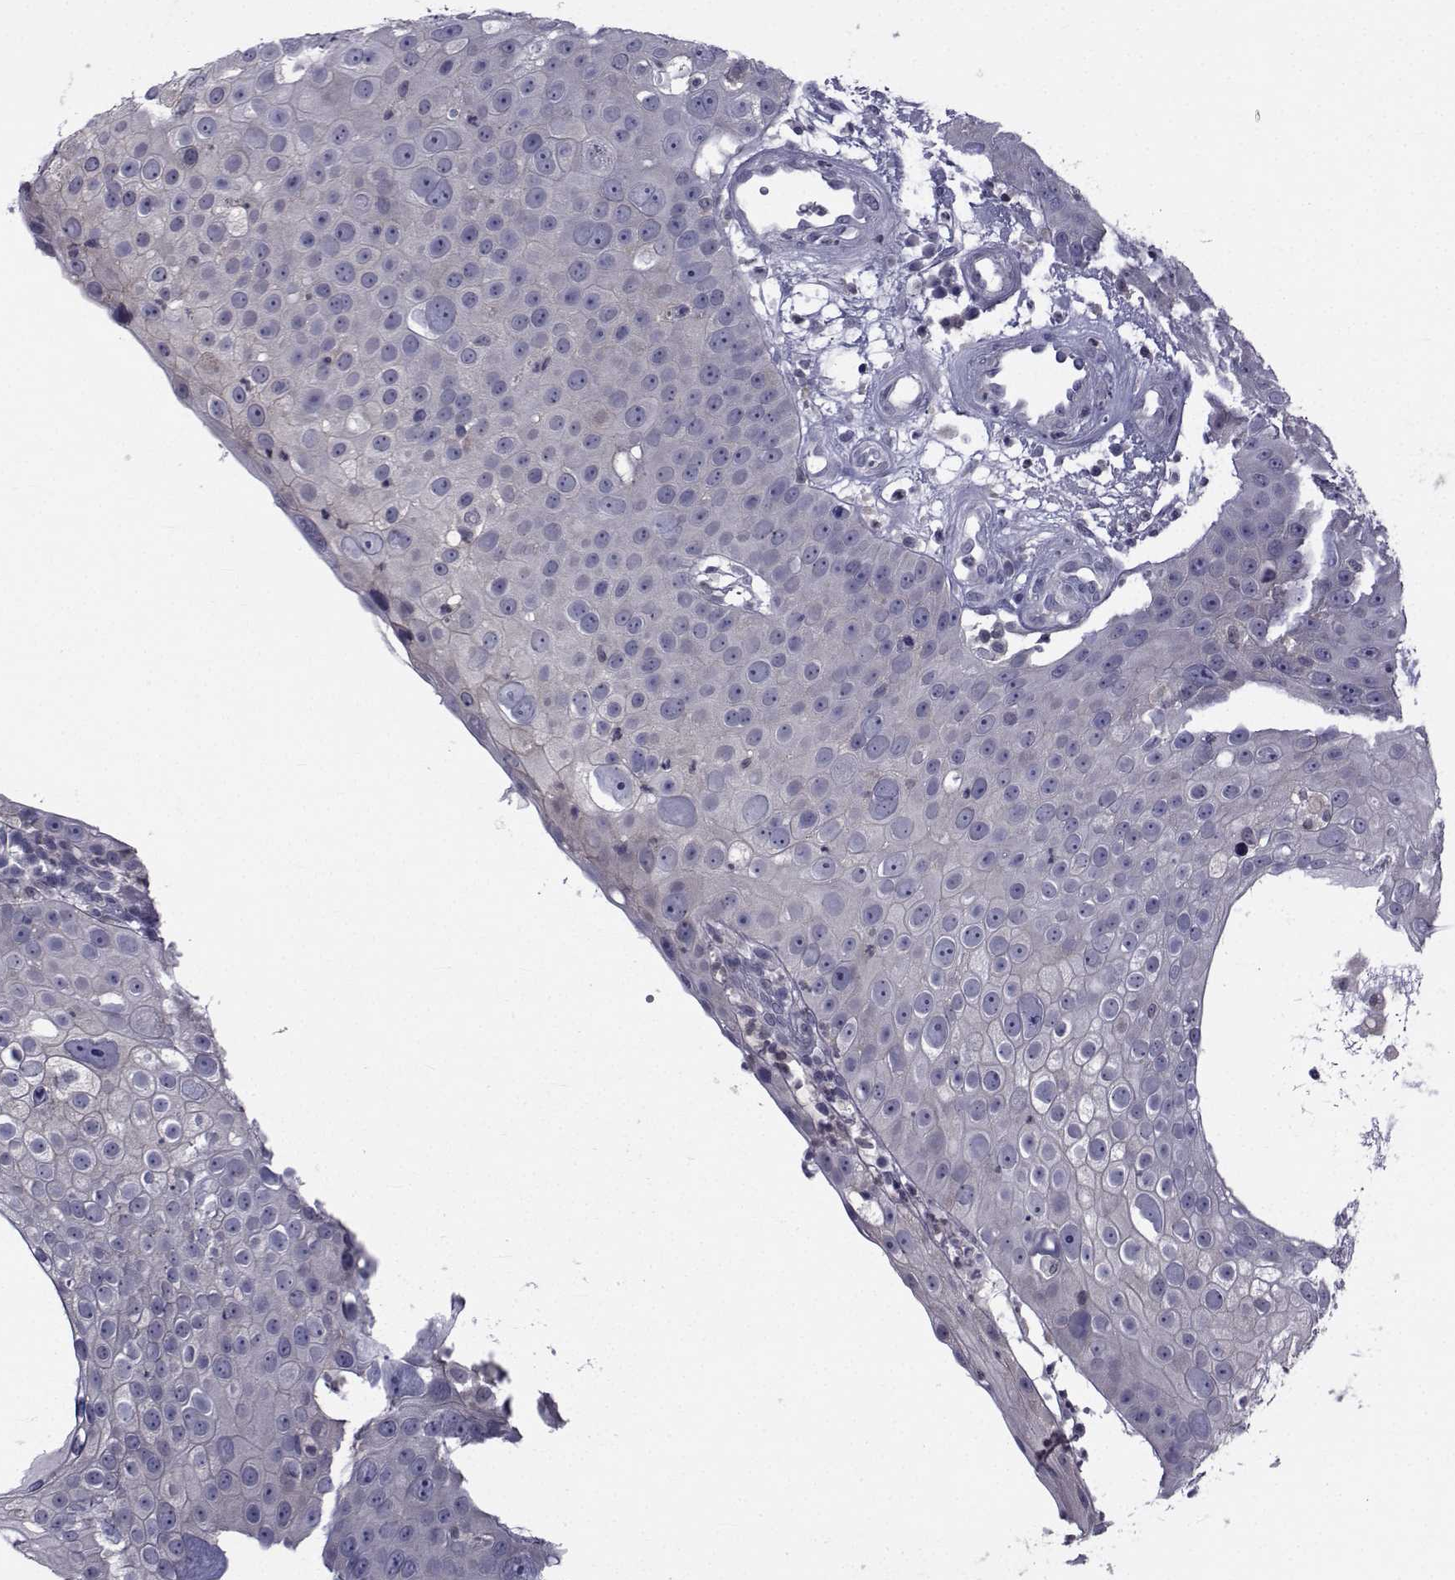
{"staining": {"intensity": "negative", "quantity": "none", "location": "none"}, "tissue": "skin cancer", "cell_type": "Tumor cells", "image_type": "cancer", "snomed": [{"axis": "morphology", "description": "Squamous cell carcinoma, NOS"}, {"axis": "topography", "description": "Skin"}], "caption": "This photomicrograph is of squamous cell carcinoma (skin) stained with IHC to label a protein in brown with the nuclei are counter-stained blue. There is no expression in tumor cells. Nuclei are stained in blue.", "gene": "SLC30A10", "patient": {"sex": "male", "age": 71}}